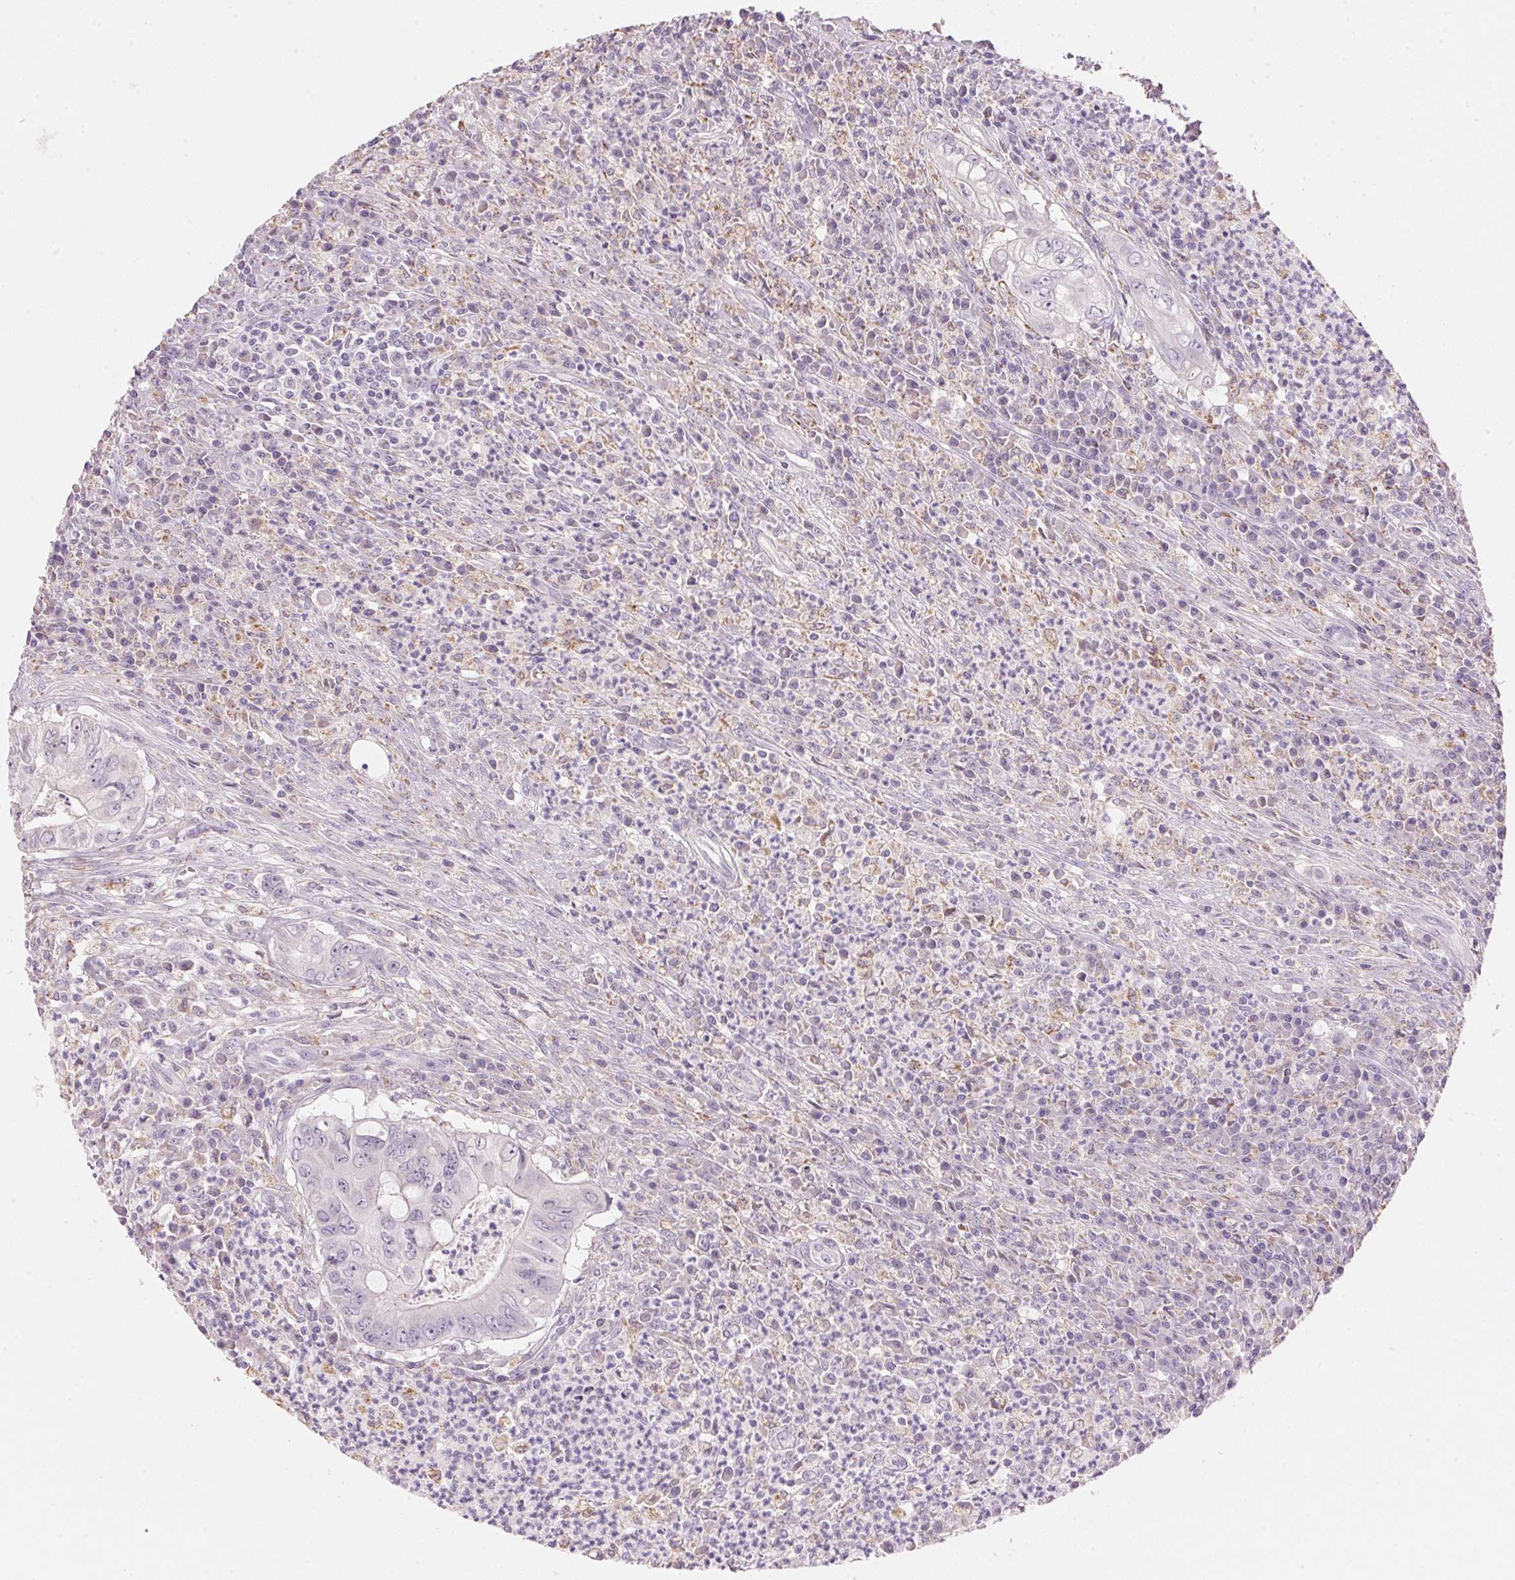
{"staining": {"intensity": "negative", "quantity": "none", "location": "none"}, "tissue": "colorectal cancer", "cell_type": "Tumor cells", "image_type": "cancer", "snomed": [{"axis": "morphology", "description": "Adenocarcinoma, NOS"}, {"axis": "topography", "description": "Colon"}], "caption": "Human colorectal cancer stained for a protein using immunohistochemistry reveals no positivity in tumor cells.", "gene": "CYP11B1", "patient": {"sex": "female", "age": 74}}